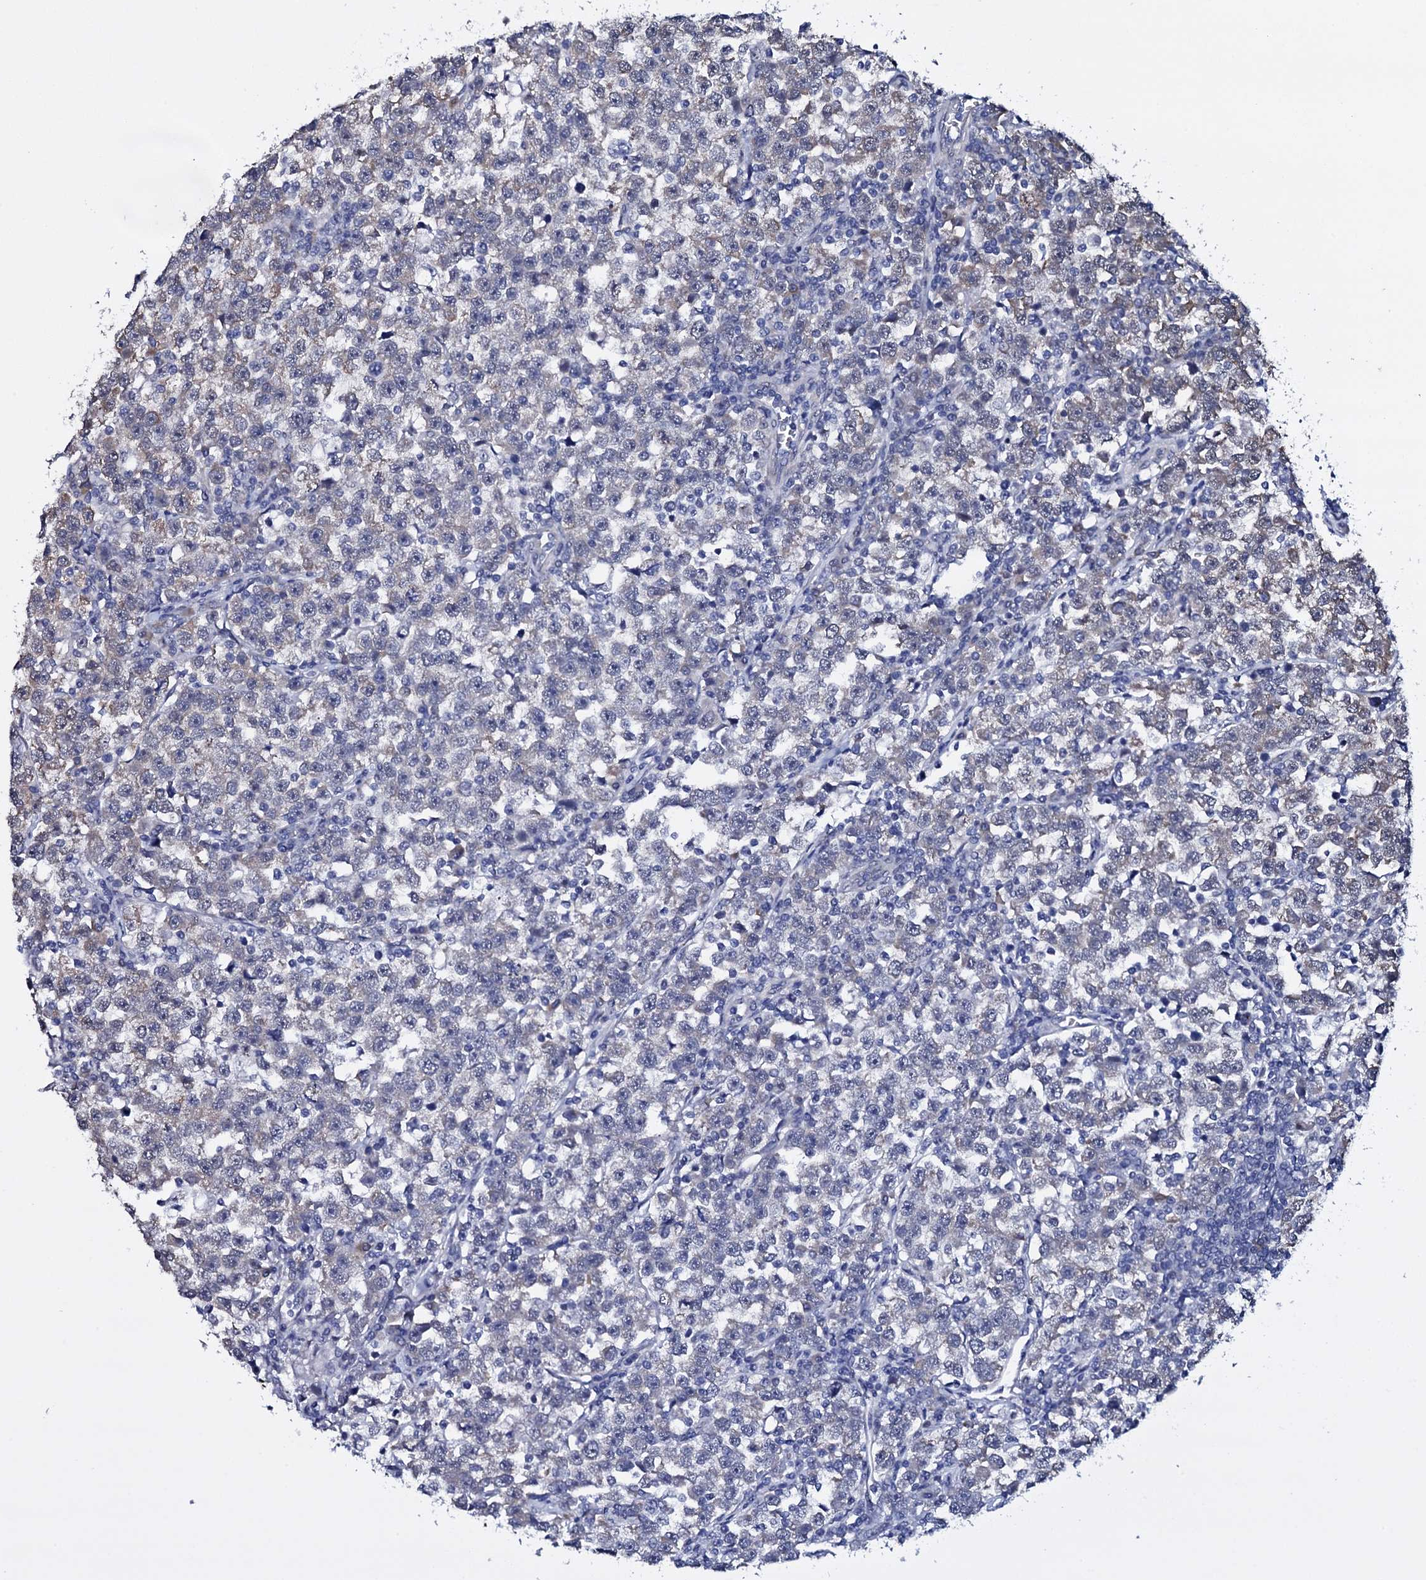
{"staining": {"intensity": "weak", "quantity": "<25%", "location": "cytoplasmic/membranous"}, "tissue": "testis cancer", "cell_type": "Tumor cells", "image_type": "cancer", "snomed": [{"axis": "morphology", "description": "Normal tissue, NOS"}, {"axis": "morphology", "description": "Seminoma, NOS"}, {"axis": "topography", "description": "Testis"}], "caption": "Tumor cells show no significant expression in testis cancer.", "gene": "GAREM1", "patient": {"sex": "male", "age": 43}}